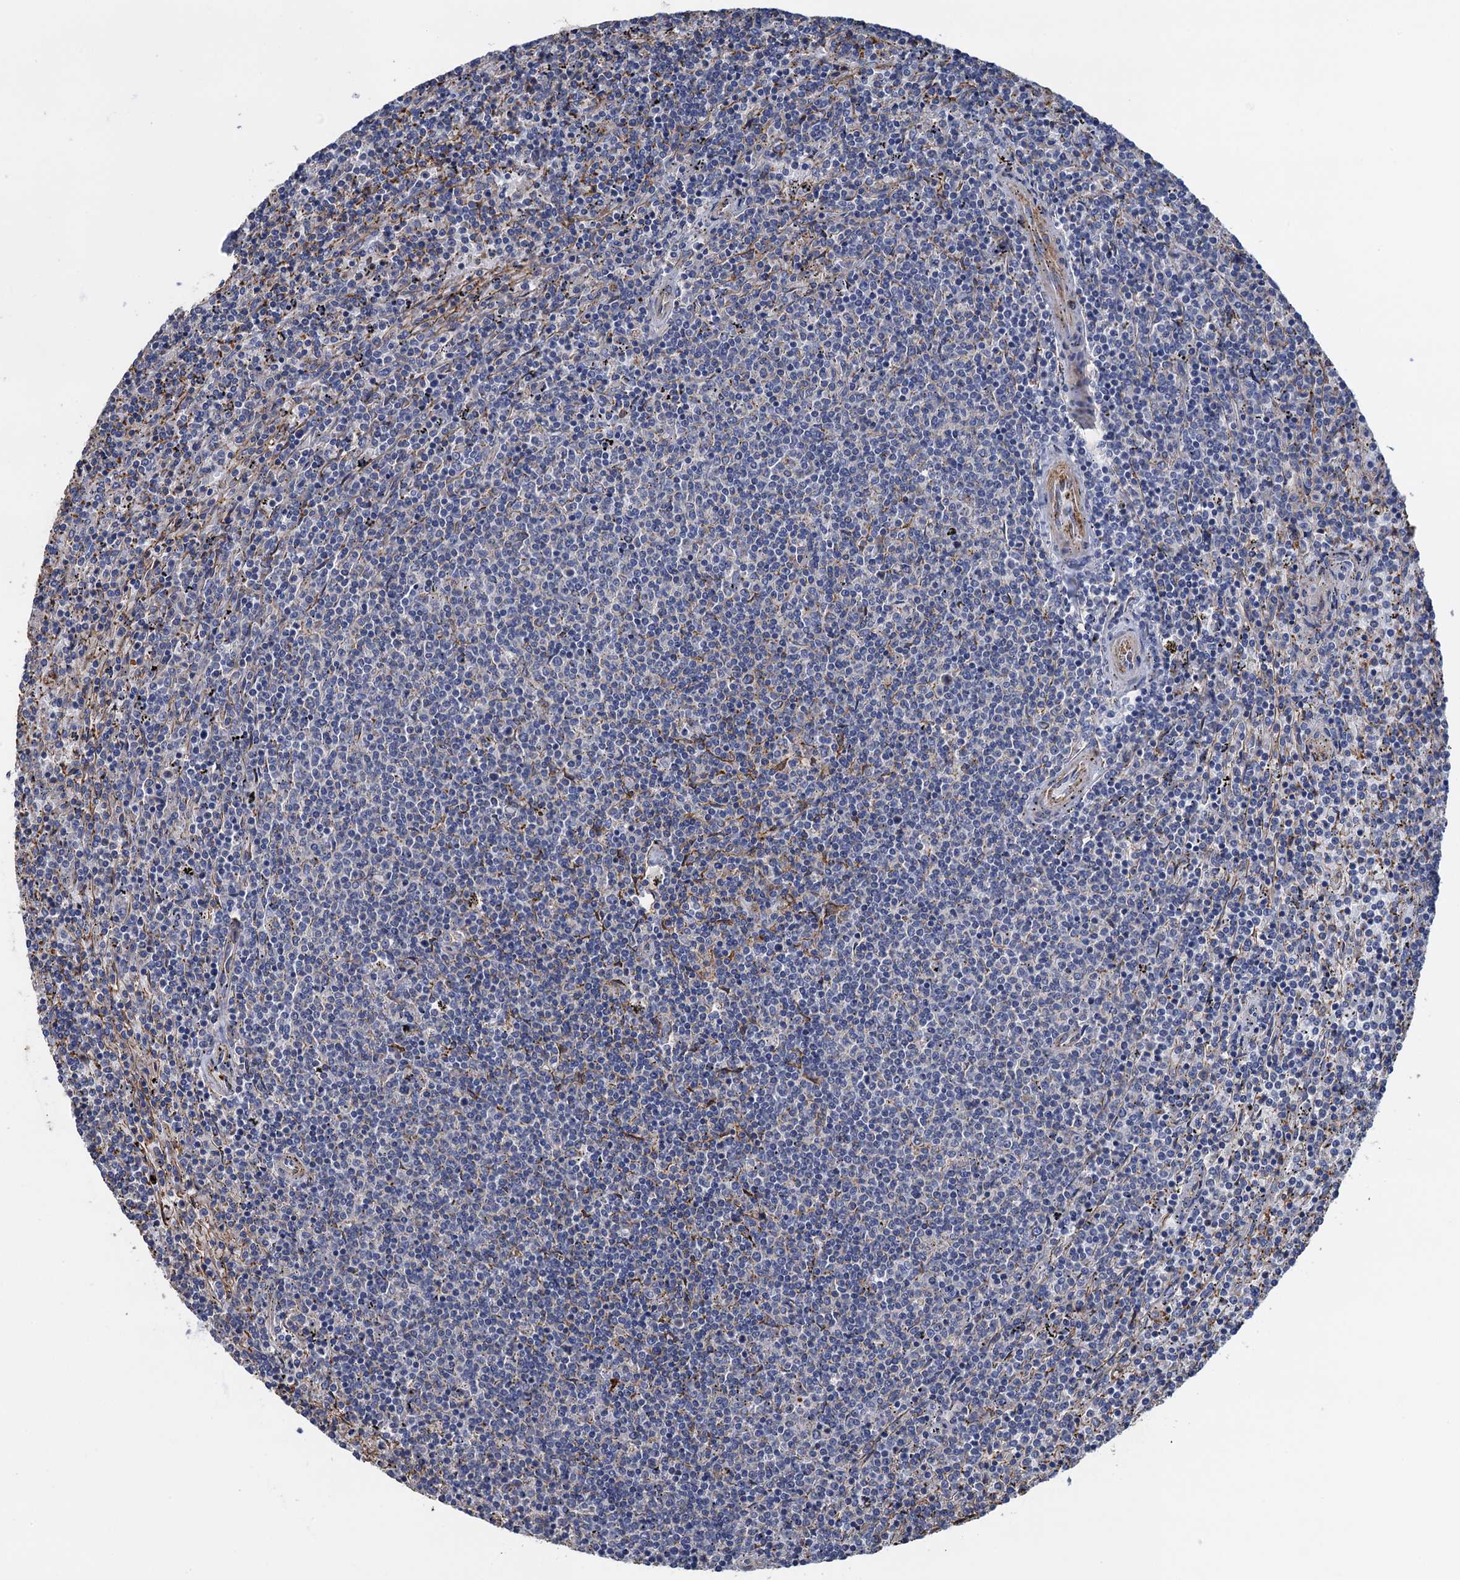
{"staining": {"intensity": "negative", "quantity": "none", "location": "none"}, "tissue": "lymphoma", "cell_type": "Tumor cells", "image_type": "cancer", "snomed": [{"axis": "morphology", "description": "Malignant lymphoma, non-Hodgkin's type, Low grade"}, {"axis": "topography", "description": "Spleen"}], "caption": "Tumor cells show no significant protein expression in lymphoma.", "gene": "GCSH", "patient": {"sex": "female", "age": 50}}